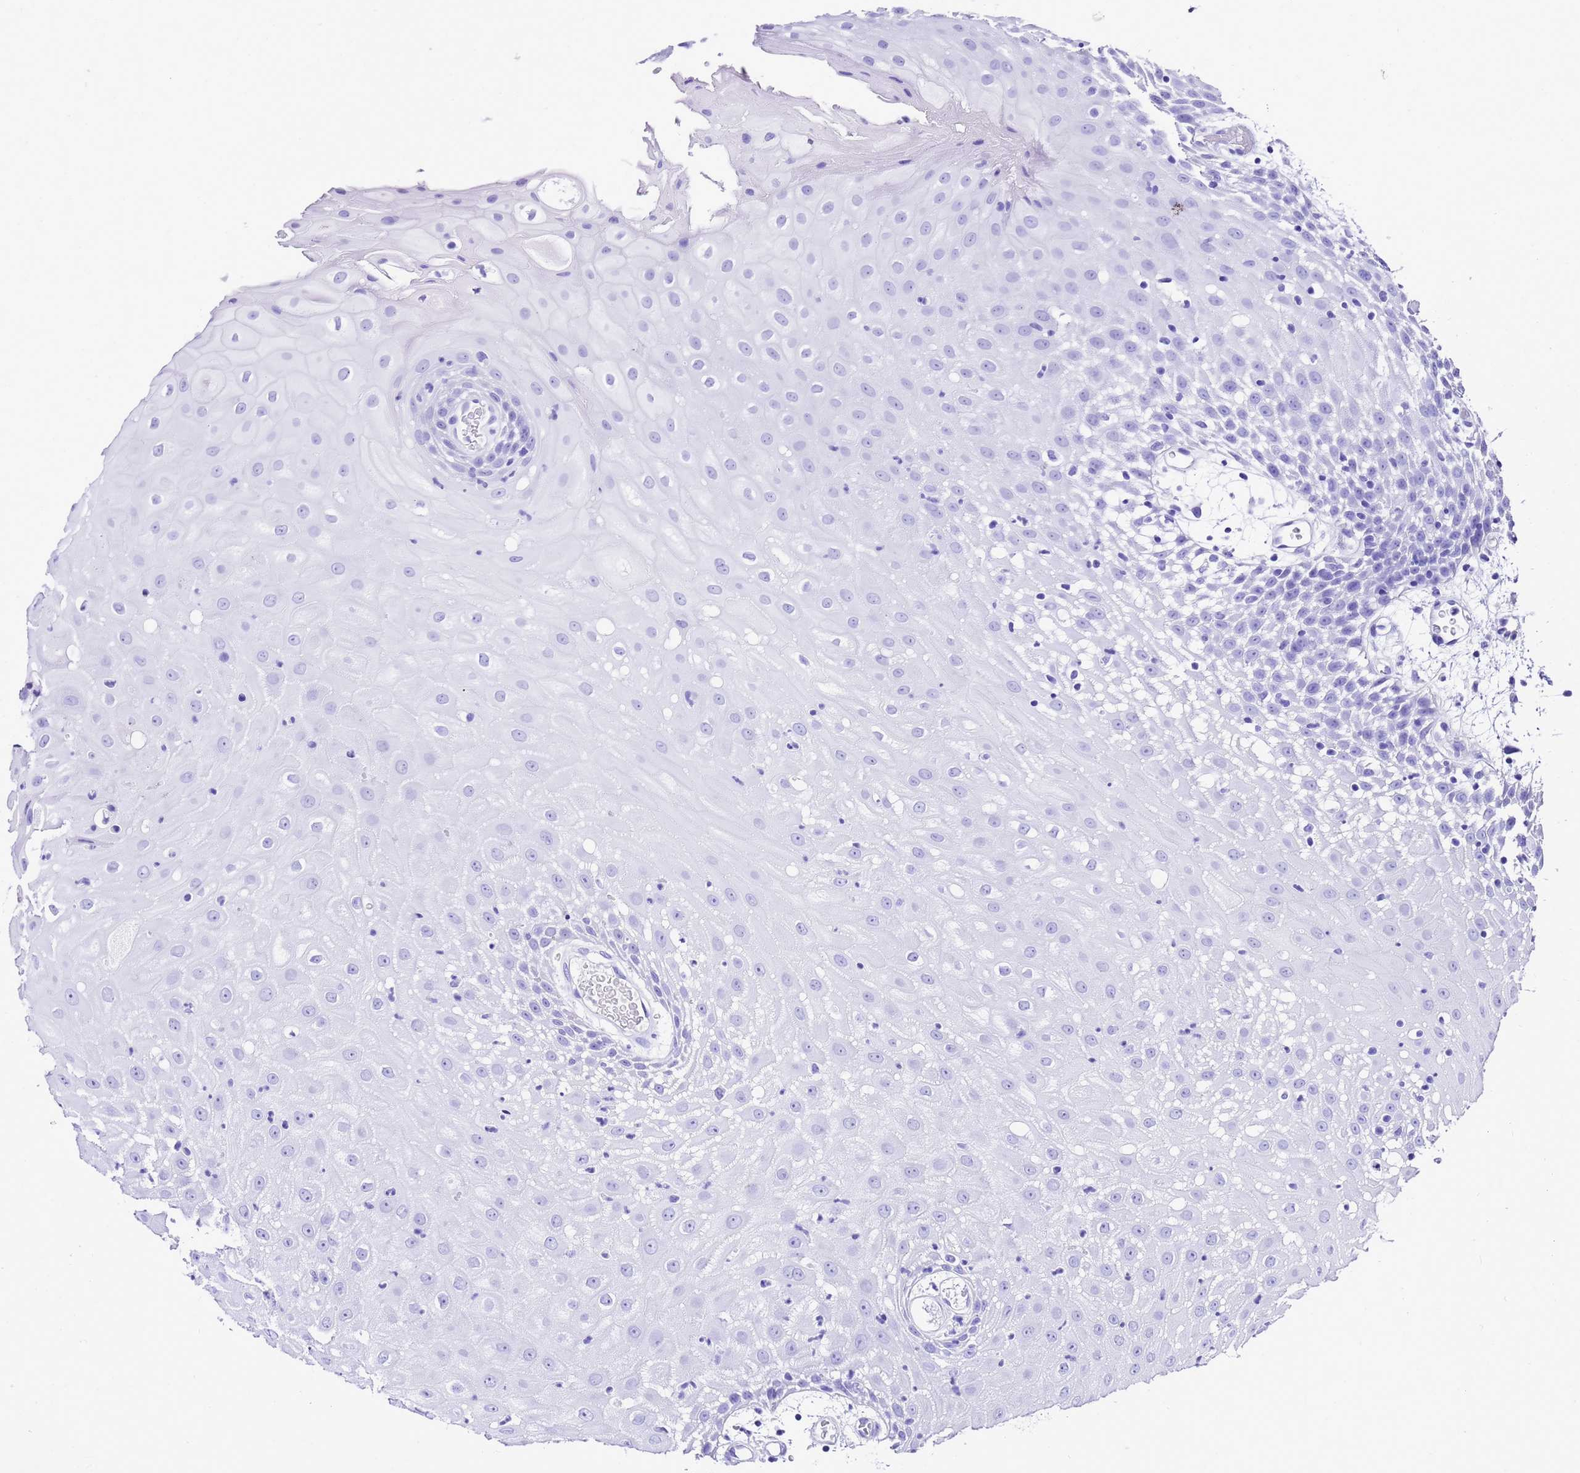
{"staining": {"intensity": "negative", "quantity": "none", "location": "none"}, "tissue": "oral mucosa", "cell_type": "Squamous epithelial cells", "image_type": "normal", "snomed": [{"axis": "morphology", "description": "Normal tissue, NOS"}, {"axis": "topography", "description": "Skeletal muscle"}, {"axis": "topography", "description": "Oral tissue"}, {"axis": "topography", "description": "Salivary gland"}, {"axis": "topography", "description": "Peripheral nerve tissue"}], "caption": "Histopathology image shows no significant protein staining in squamous epithelial cells of unremarkable oral mucosa. (Brightfield microscopy of DAB (3,3'-diaminobenzidine) immunohistochemistry (IHC) at high magnification).", "gene": "UGT2A1", "patient": {"sex": "male", "age": 54}}